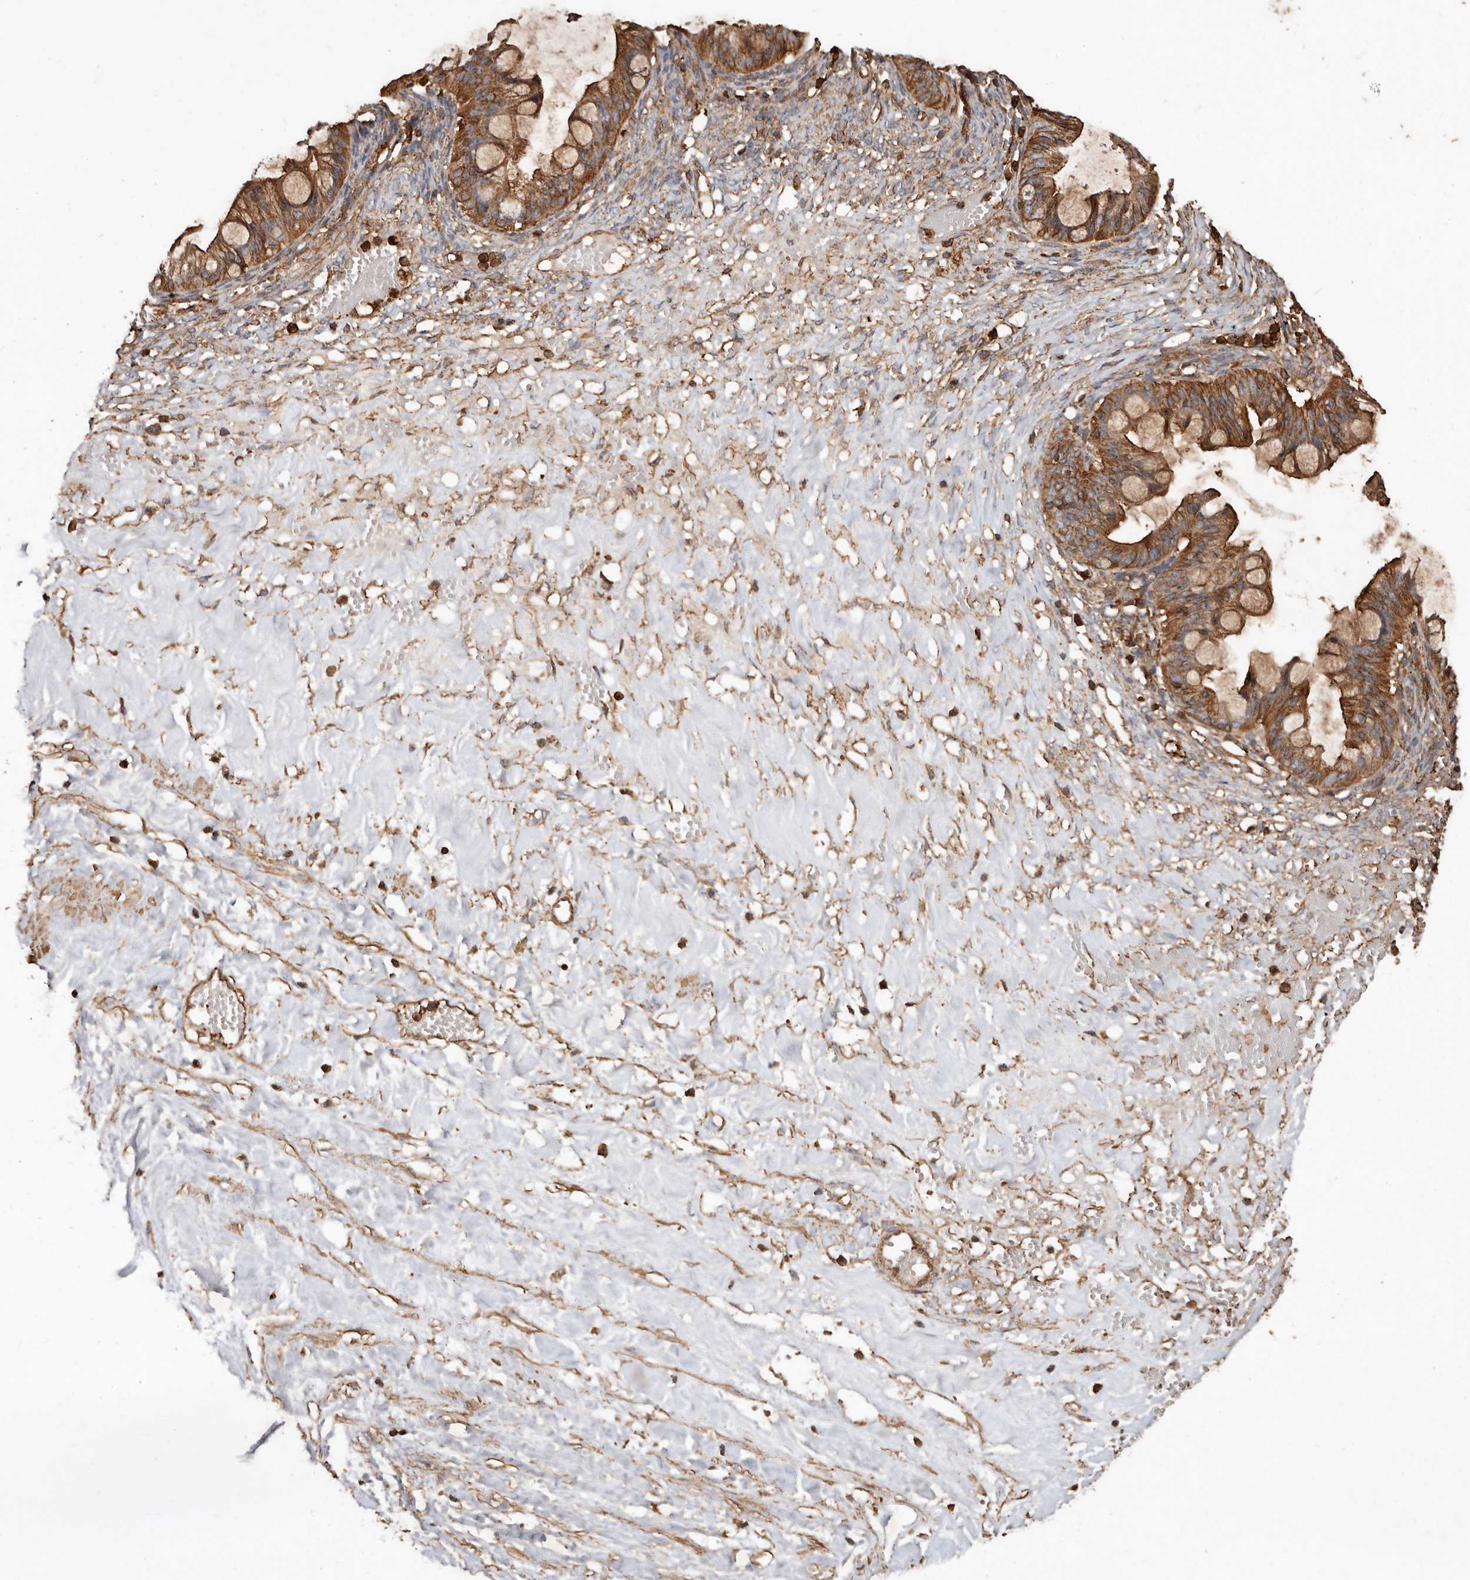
{"staining": {"intensity": "strong", "quantity": ">75%", "location": "cytoplasmic/membranous"}, "tissue": "ovarian cancer", "cell_type": "Tumor cells", "image_type": "cancer", "snomed": [{"axis": "morphology", "description": "Cystadenocarcinoma, mucinous, NOS"}, {"axis": "topography", "description": "Ovary"}], "caption": "Immunohistochemistry (IHC) of ovarian cancer shows high levels of strong cytoplasmic/membranous positivity in about >75% of tumor cells.", "gene": "COQ8B", "patient": {"sex": "female", "age": 73}}